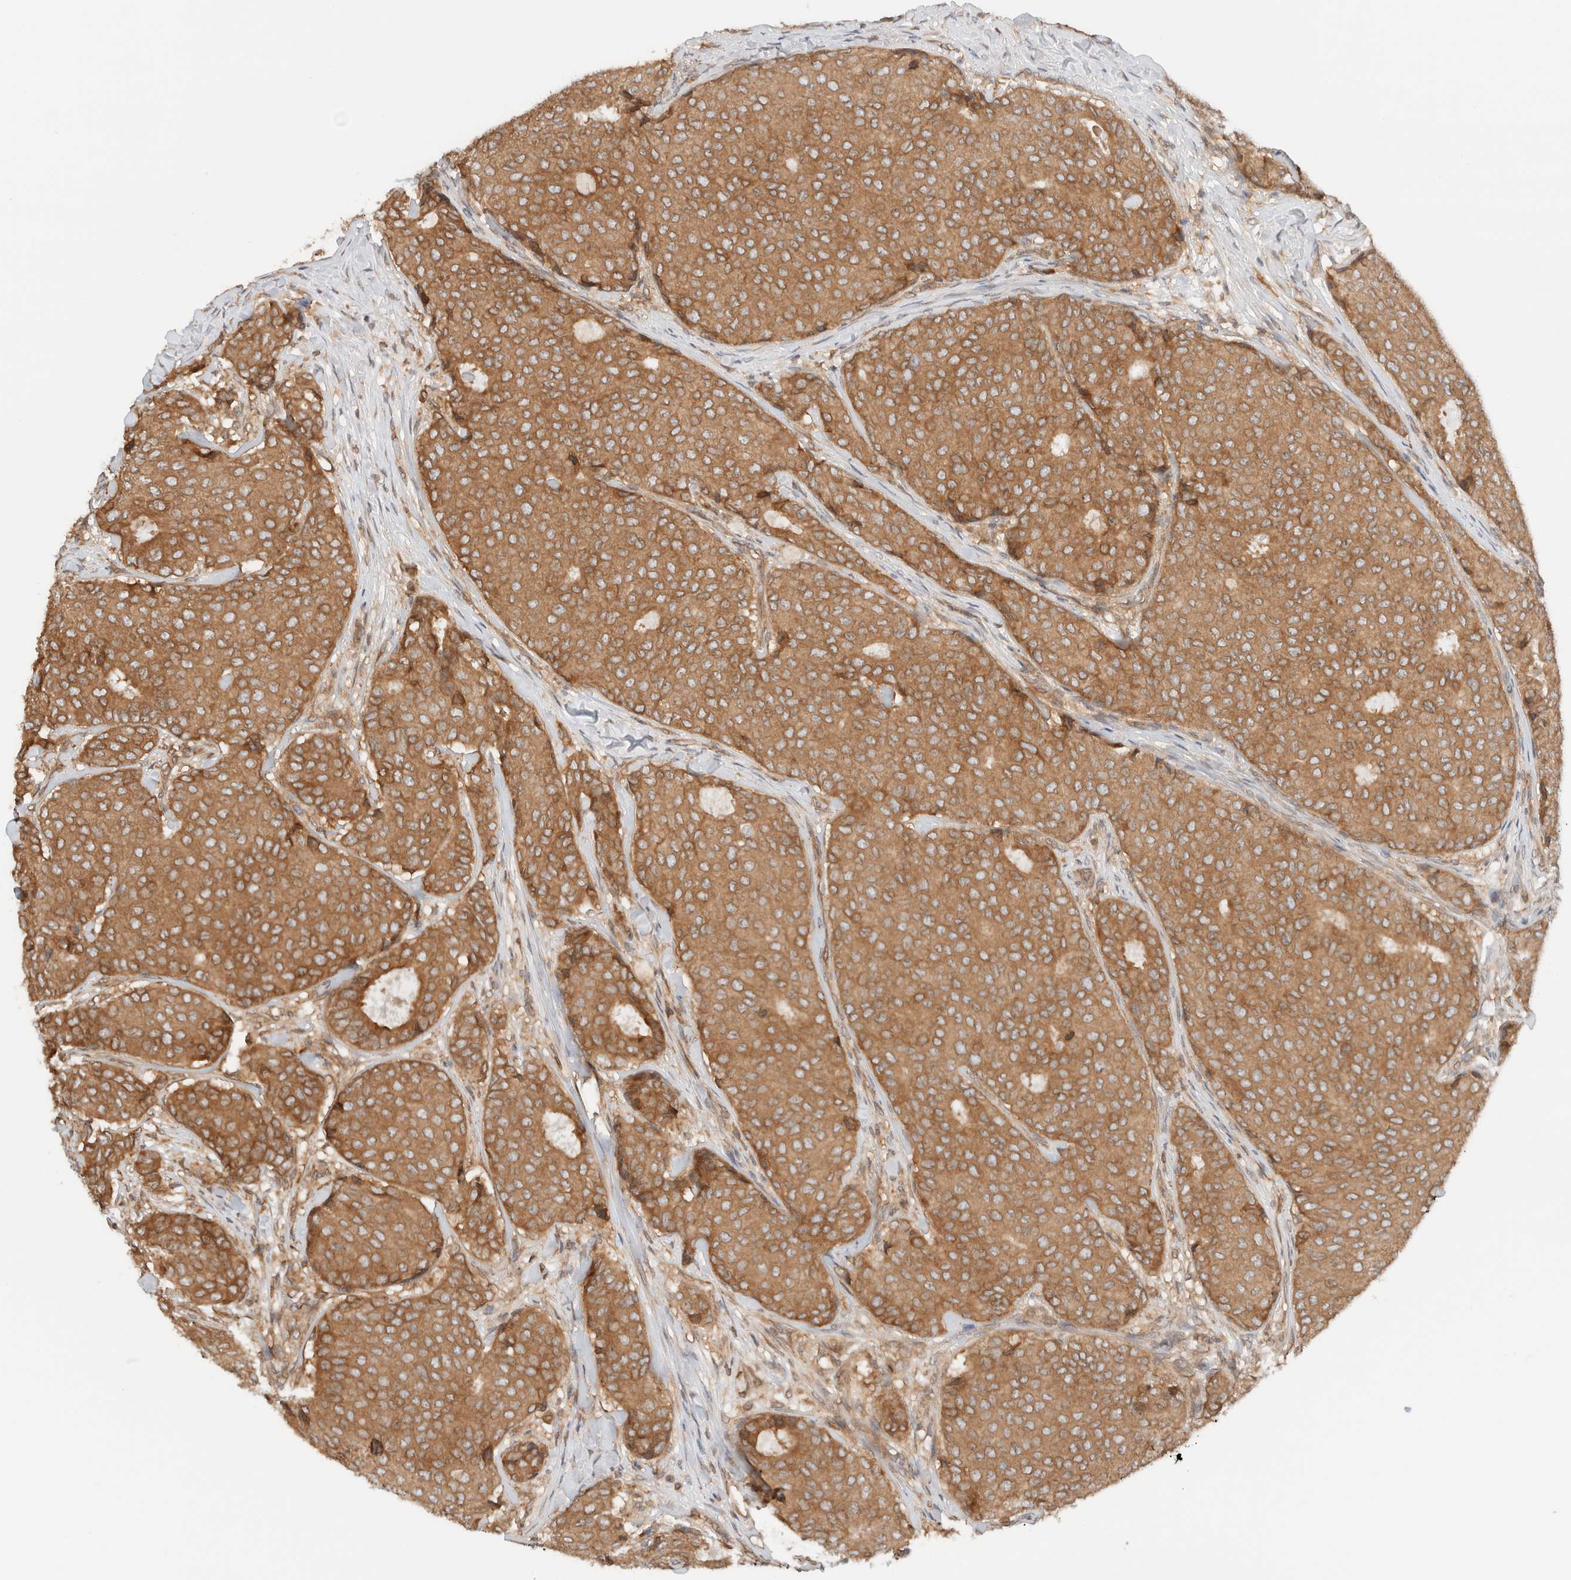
{"staining": {"intensity": "moderate", "quantity": ">75%", "location": "cytoplasmic/membranous"}, "tissue": "breast cancer", "cell_type": "Tumor cells", "image_type": "cancer", "snomed": [{"axis": "morphology", "description": "Duct carcinoma"}, {"axis": "topography", "description": "Breast"}], "caption": "Infiltrating ductal carcinoma (breast) tissue reveals moderate cytoplasmic/membranous positivity in approximately >75% of tumor cells", "gene": "ARFGEF2", "patient": {"sex": "female", "age": 75}}